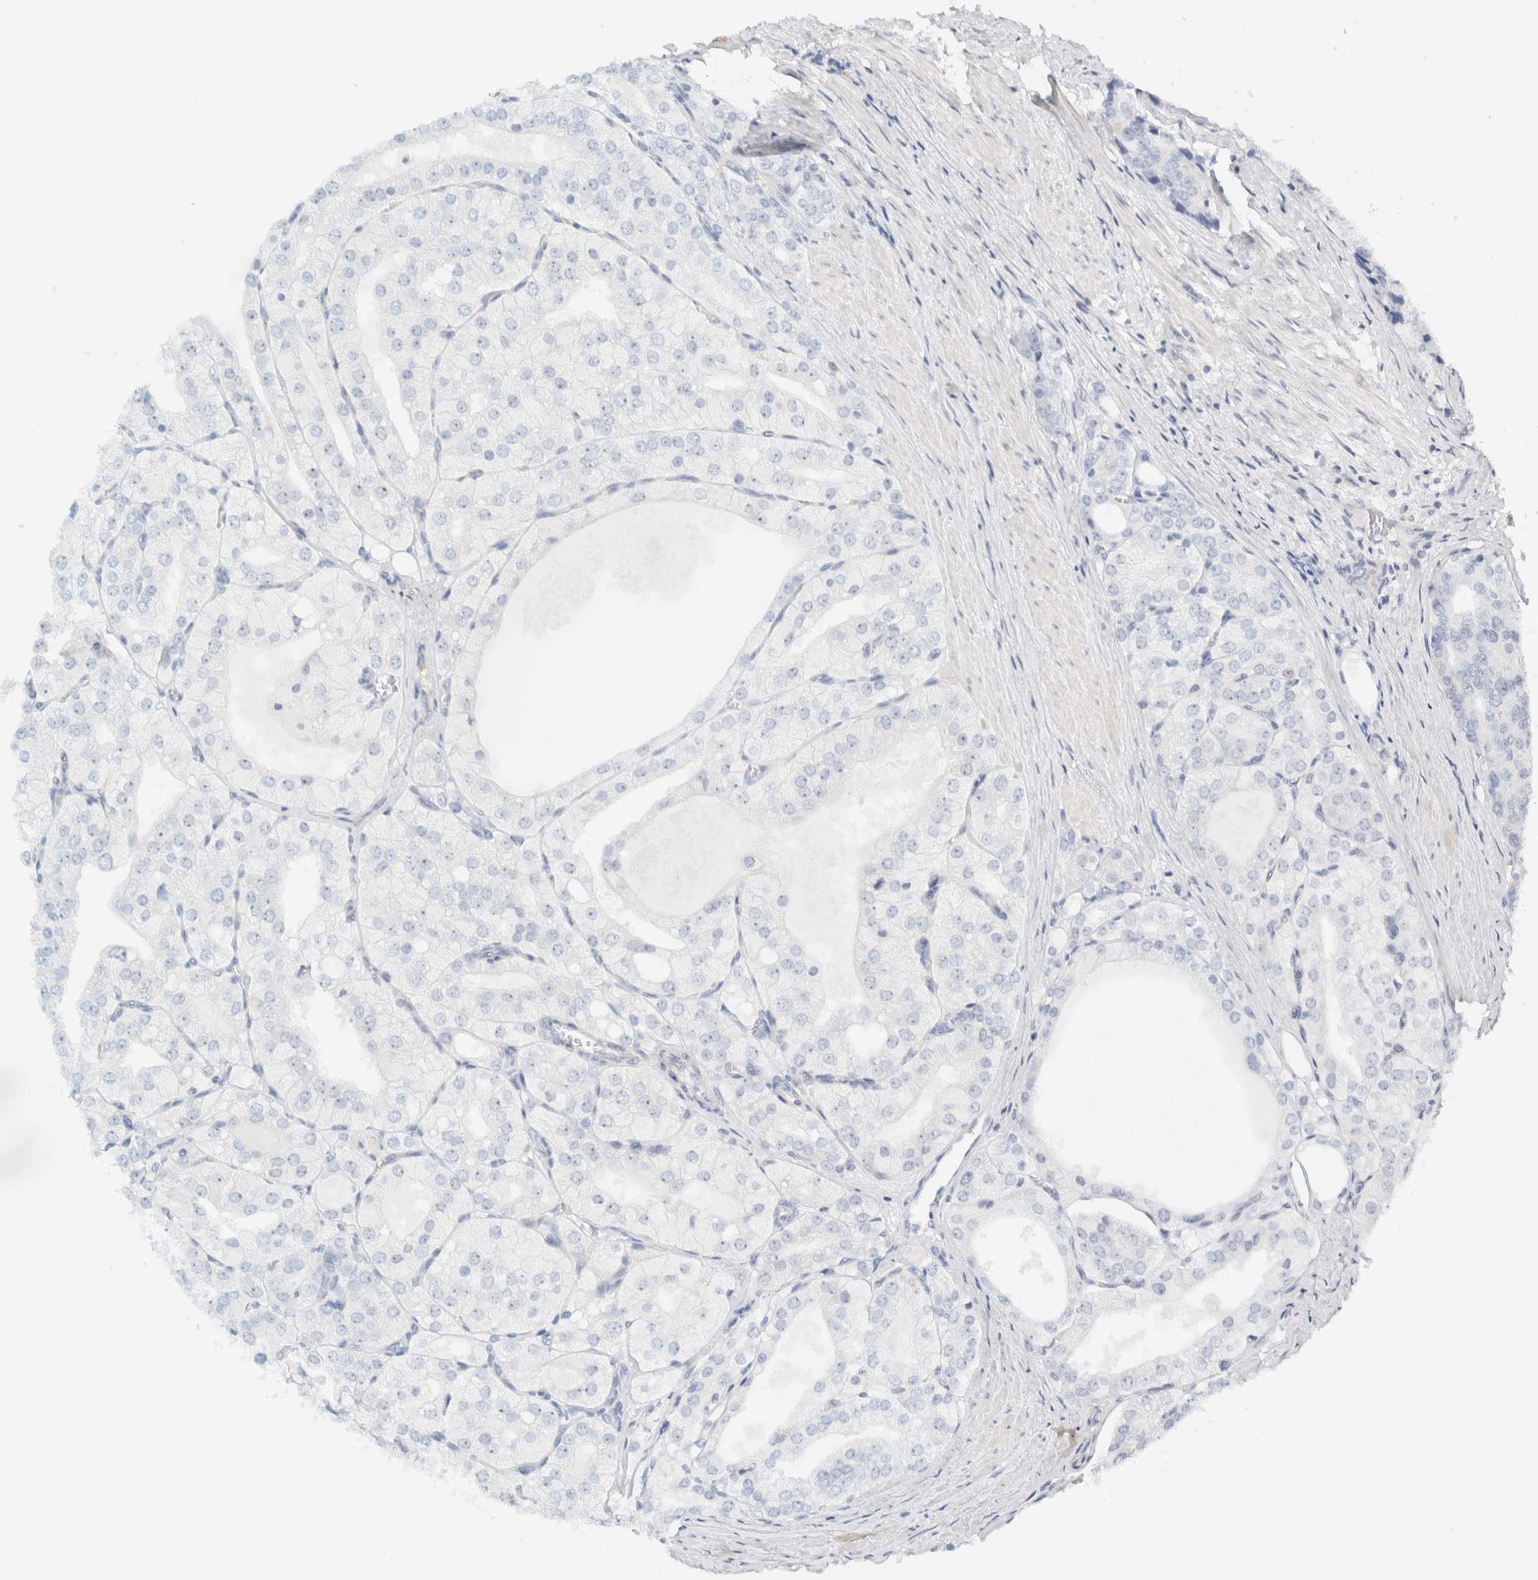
{"staining": {"intensity": "negative", "quantity": "none", "location": "none"}, "tissue": "prostate cancer", "cell_type": "Tumor cells", "image_type": "cancer", "snomed": [{"axis": "morphology", "description": "Adenocarcinoma, High grade"}, {"axis": "topography", "description": "Prostate"}], "caption": "IHC of prostate adenocarcinoma (high-grade) reveals no expression in tumor cells.", "gene": "NDE1", "patient": {"sex": "male", "age": 50}}